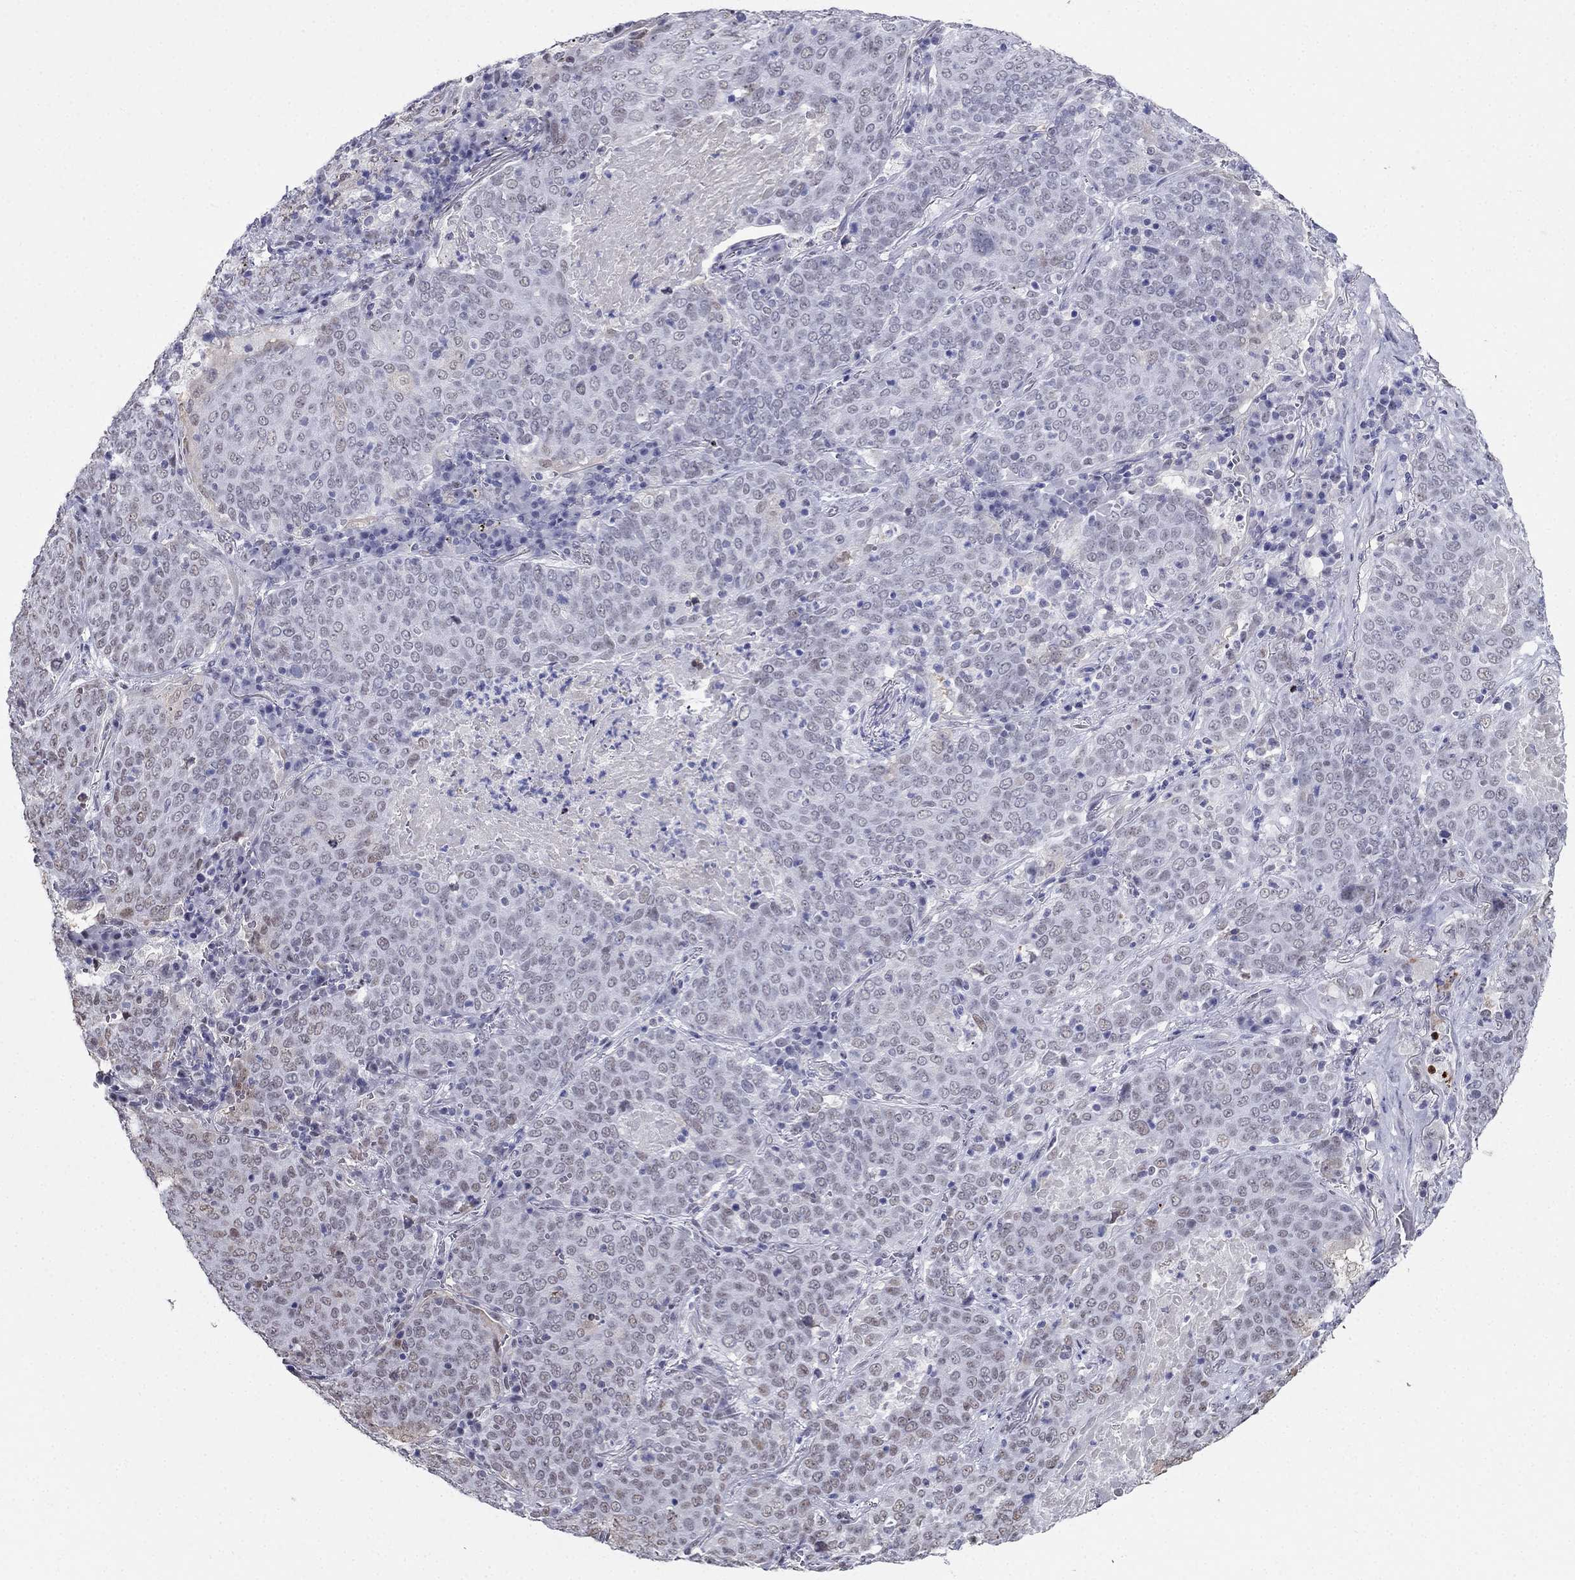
{"staining": {"intensity": "weak", "quantity": "<25%", "location": "nuclear"}, "tissue": "lung cancer", "cell_type": "Tumor cells", "image_type": "cancer", "snomed": [{"axis": "morphology", "description": "Squamous cell carcinoma, NOS"}, {"axis": "topography", "description": "Lung"}], "caption": "Tumor cells are negative for brown protein staining in lung cancer (squamous cell carcinoma).", "gene": "PPM1G", "patient": {"sex": "male", "age": 82}}